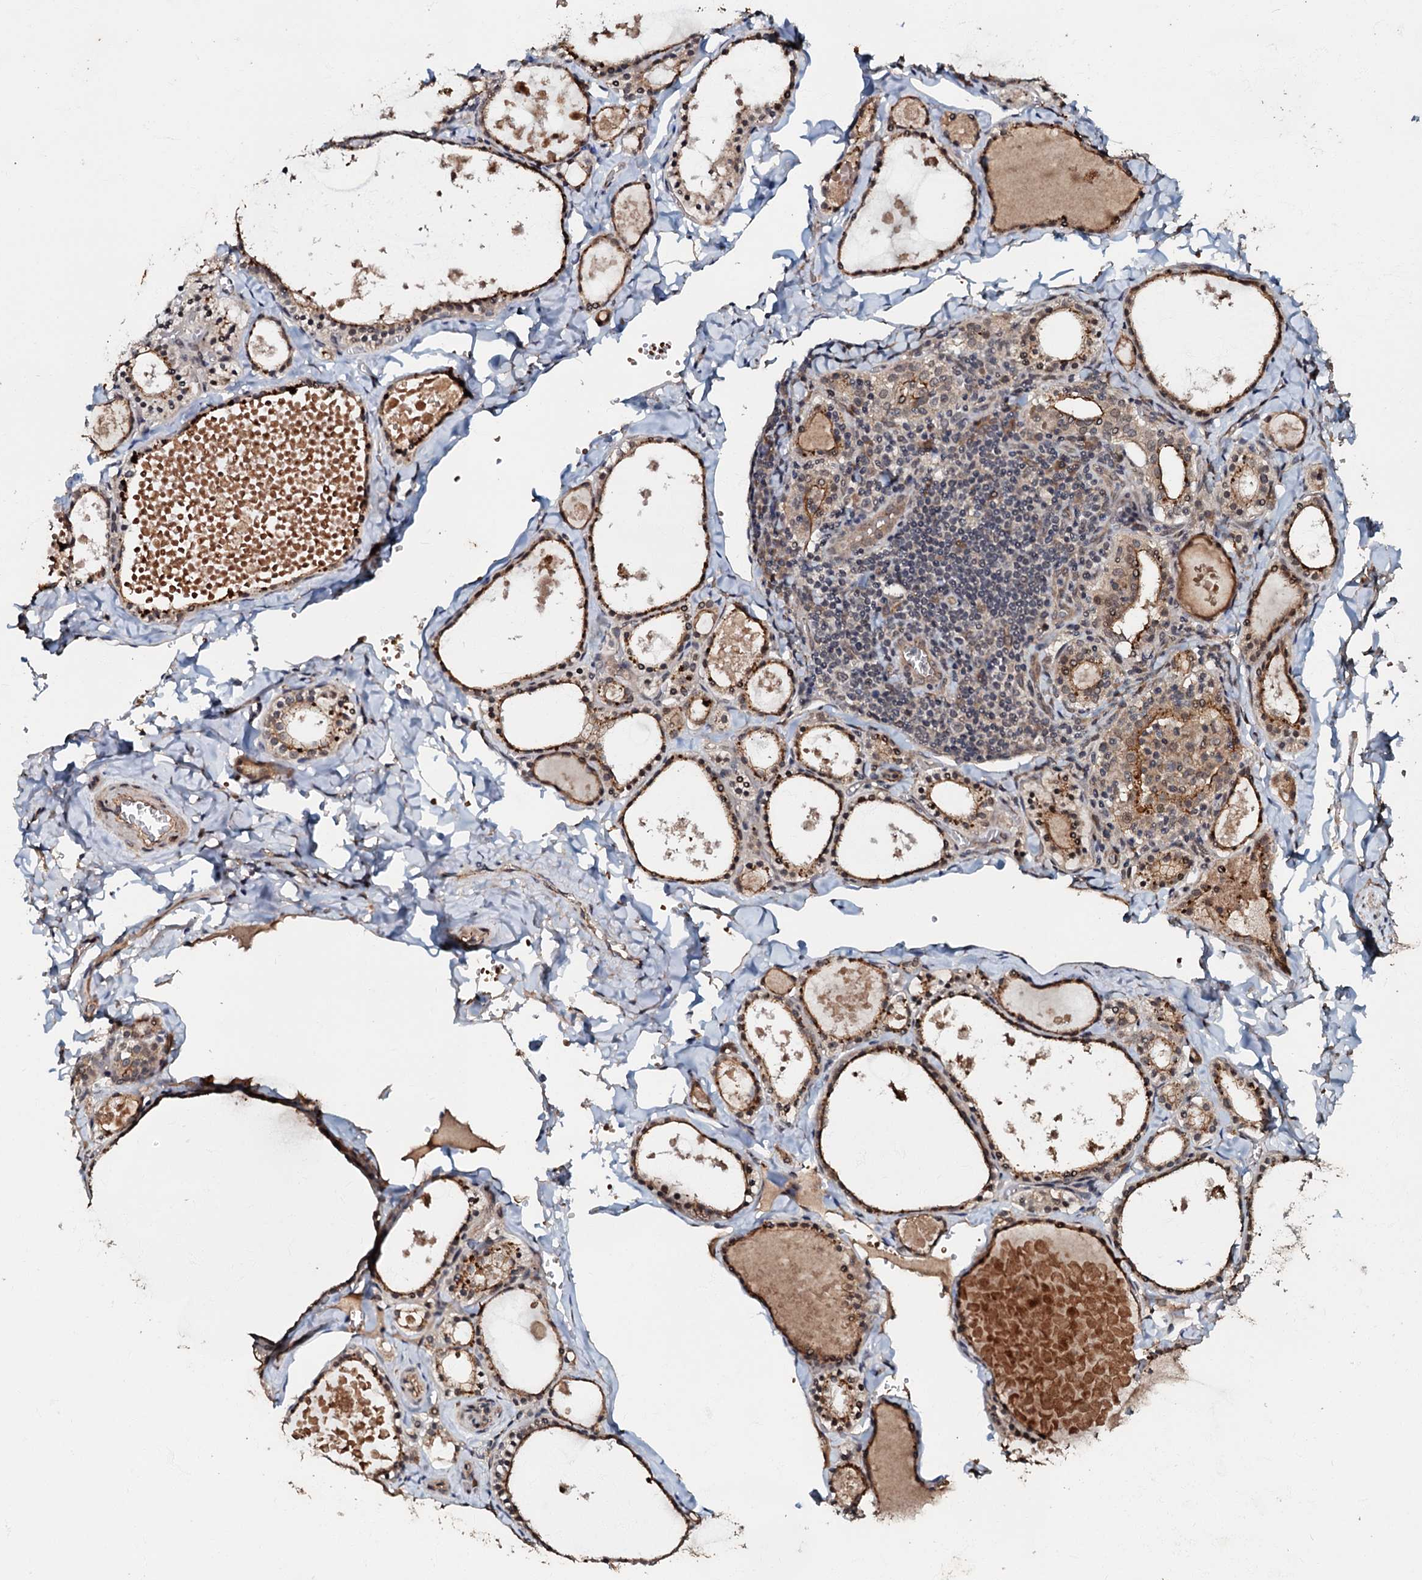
{"staining": {"intensity": "moderate", "quantity": ">75%", "location": "cytoplasmic/membranous"}, "tissue": "thyroid gland", "cell_type": "Glandular cells", "image_type": "normal", "snomed": [{"axis": "morphology", "description": "Normal tissue, NOS"}, {"axis": "topography", "description": "Thyroid gland"}], "caption": "A medium amount of moderate cytoplasmic/membranous positivity is identified in approximately >75% of glandular cells in unremarkable thyroid gland. The staining was performed using DAB (3,3'-diaminobenzidine), with brown indicating positive protein expression. Nuclei are stained blue with hematoxylin.", "gene": "MANSC4", "patient": {"sex": "male", "age": 56}}